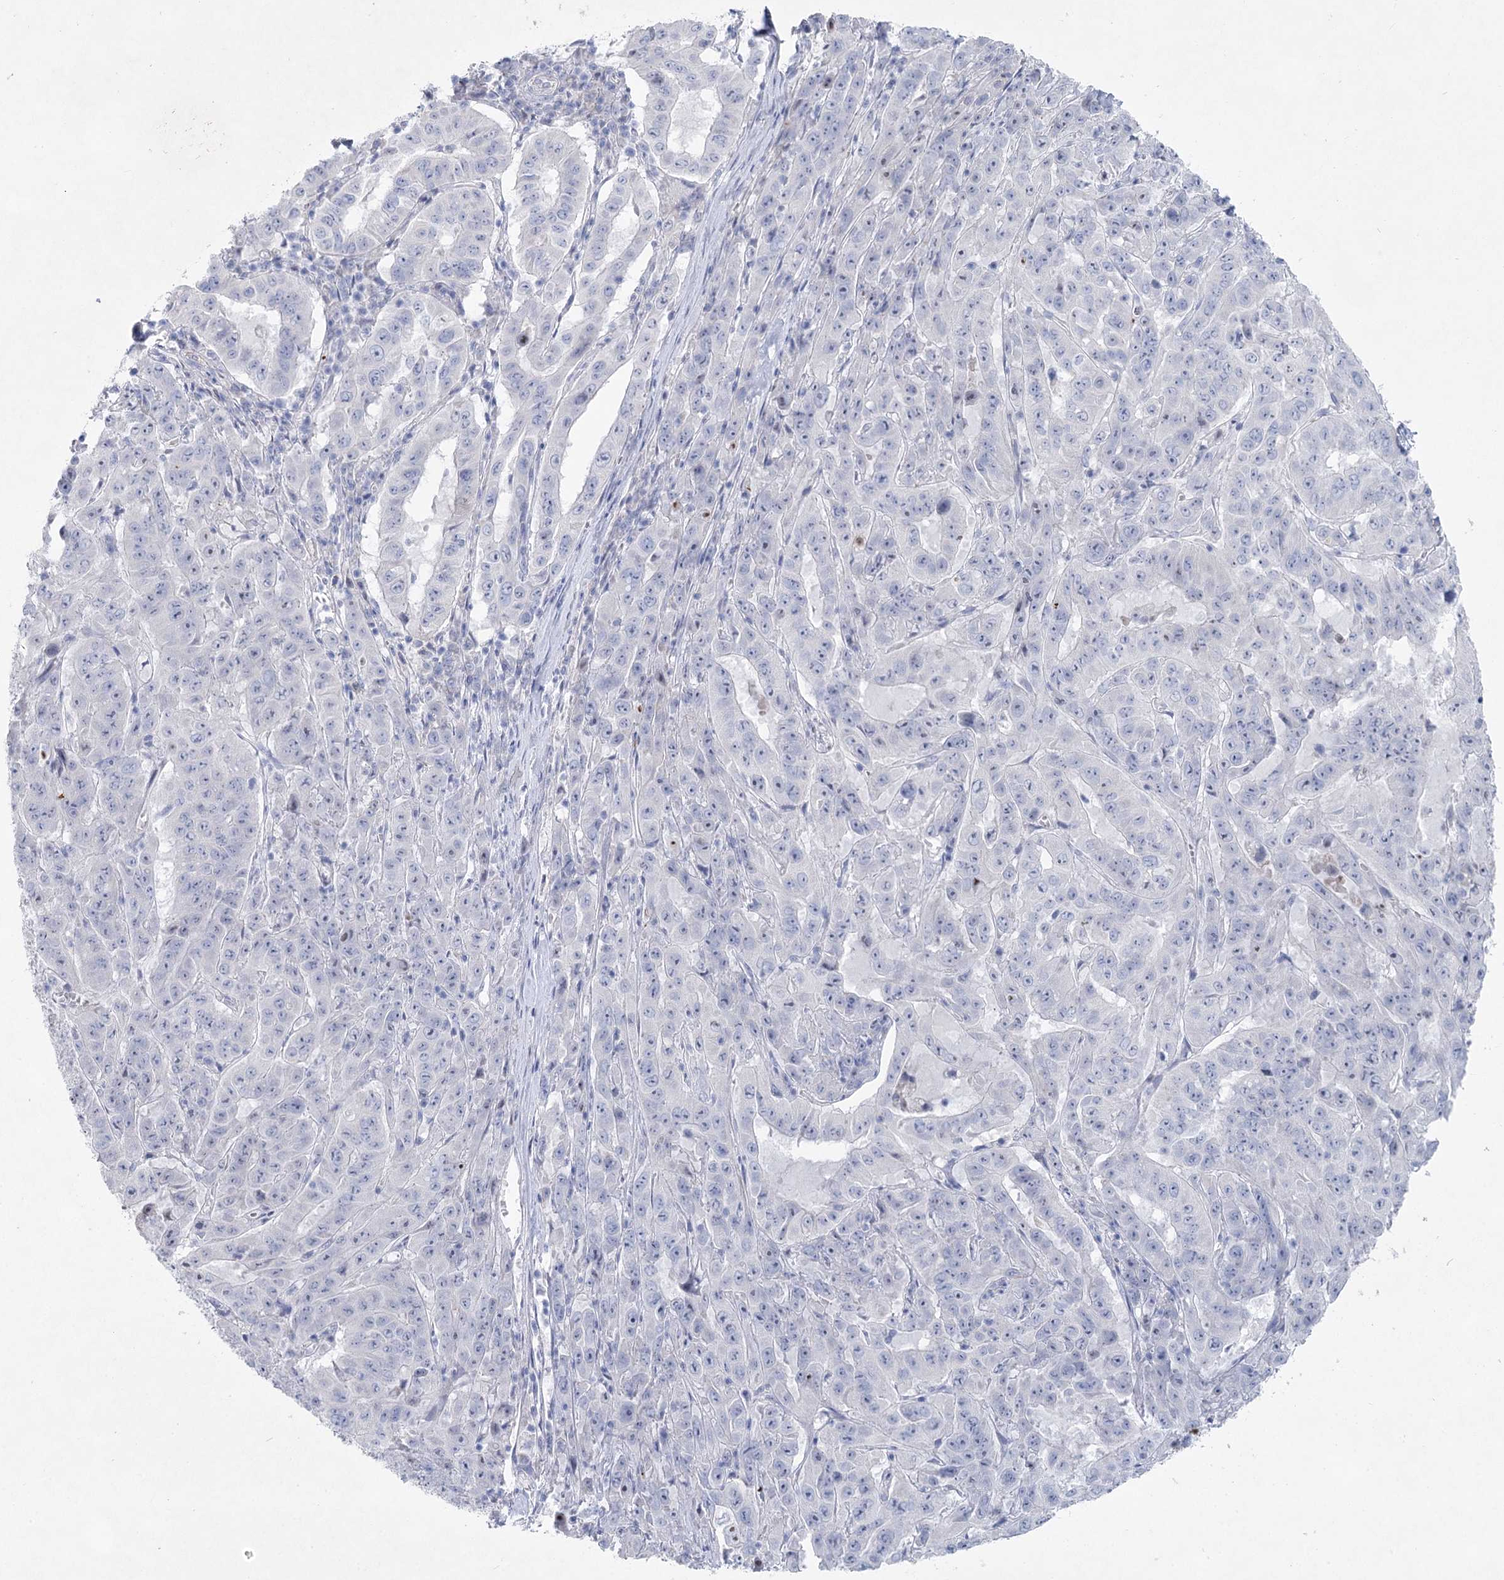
{"staining": {"intensity": "negative", "quantity": "none", "location": "none"}, "tissue": "pancreatic cancer", "cell_type": "Tumor cells", "image_type": "cancer", "snomed": [{"axis": "morphology", "description": "Adenocarcinoma, NOS"}, {"axis": "topography", "description": "Pancreas"}], "caption": "Immunohistochemical staining of human adenocarcinoma (pancreatic) shows no significant positivity in tumor cells.", "gene": "WDR74", "patient": {"sex": "male", "age": 63}}